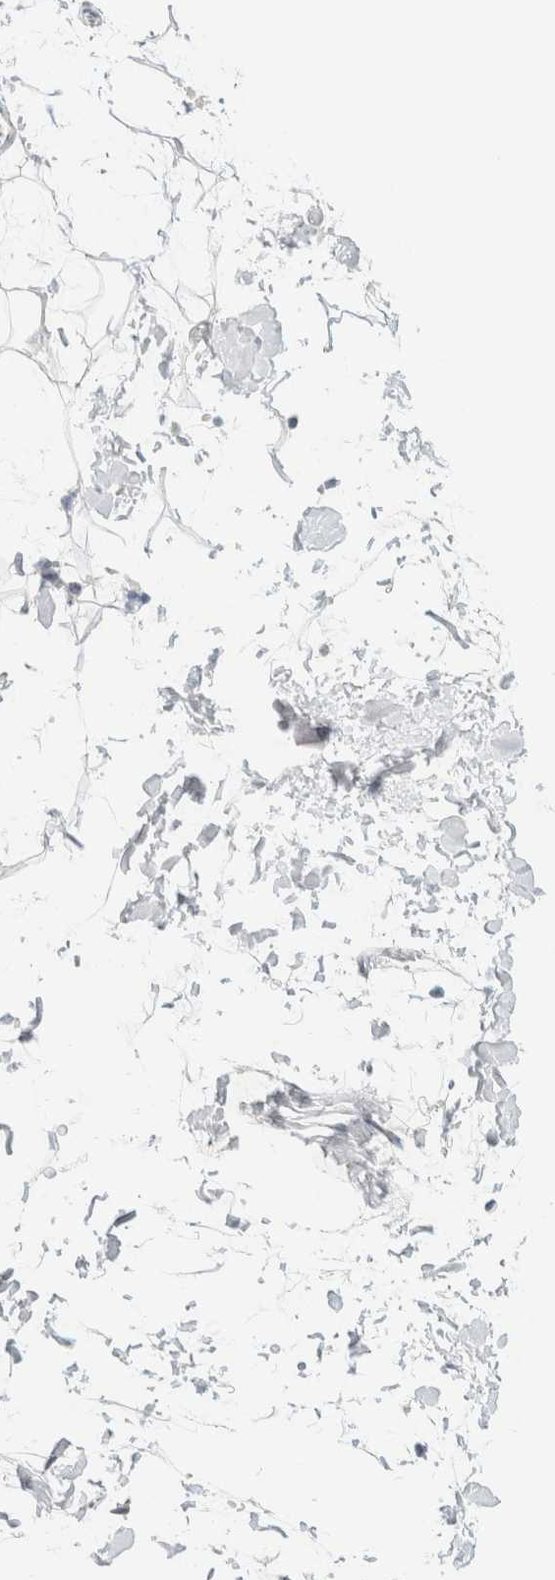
{"staining": {"intensity": "negative", "quantity": "none", "location": "none"}, "tissue": "adipose tissue", "cell_type": "Adipocytes", "image_type": "normal", "snomed": [{"axis": "morphology", "description": "Normal tissue, NOS"}, {"axis": "topography", "description": "Soft tissue"}], "caption": "Adipocytes are negative for brown protein staining in benign adipose tissue.", "gene": "NEFM", "patient": {"sex": "male", "age": 72}}